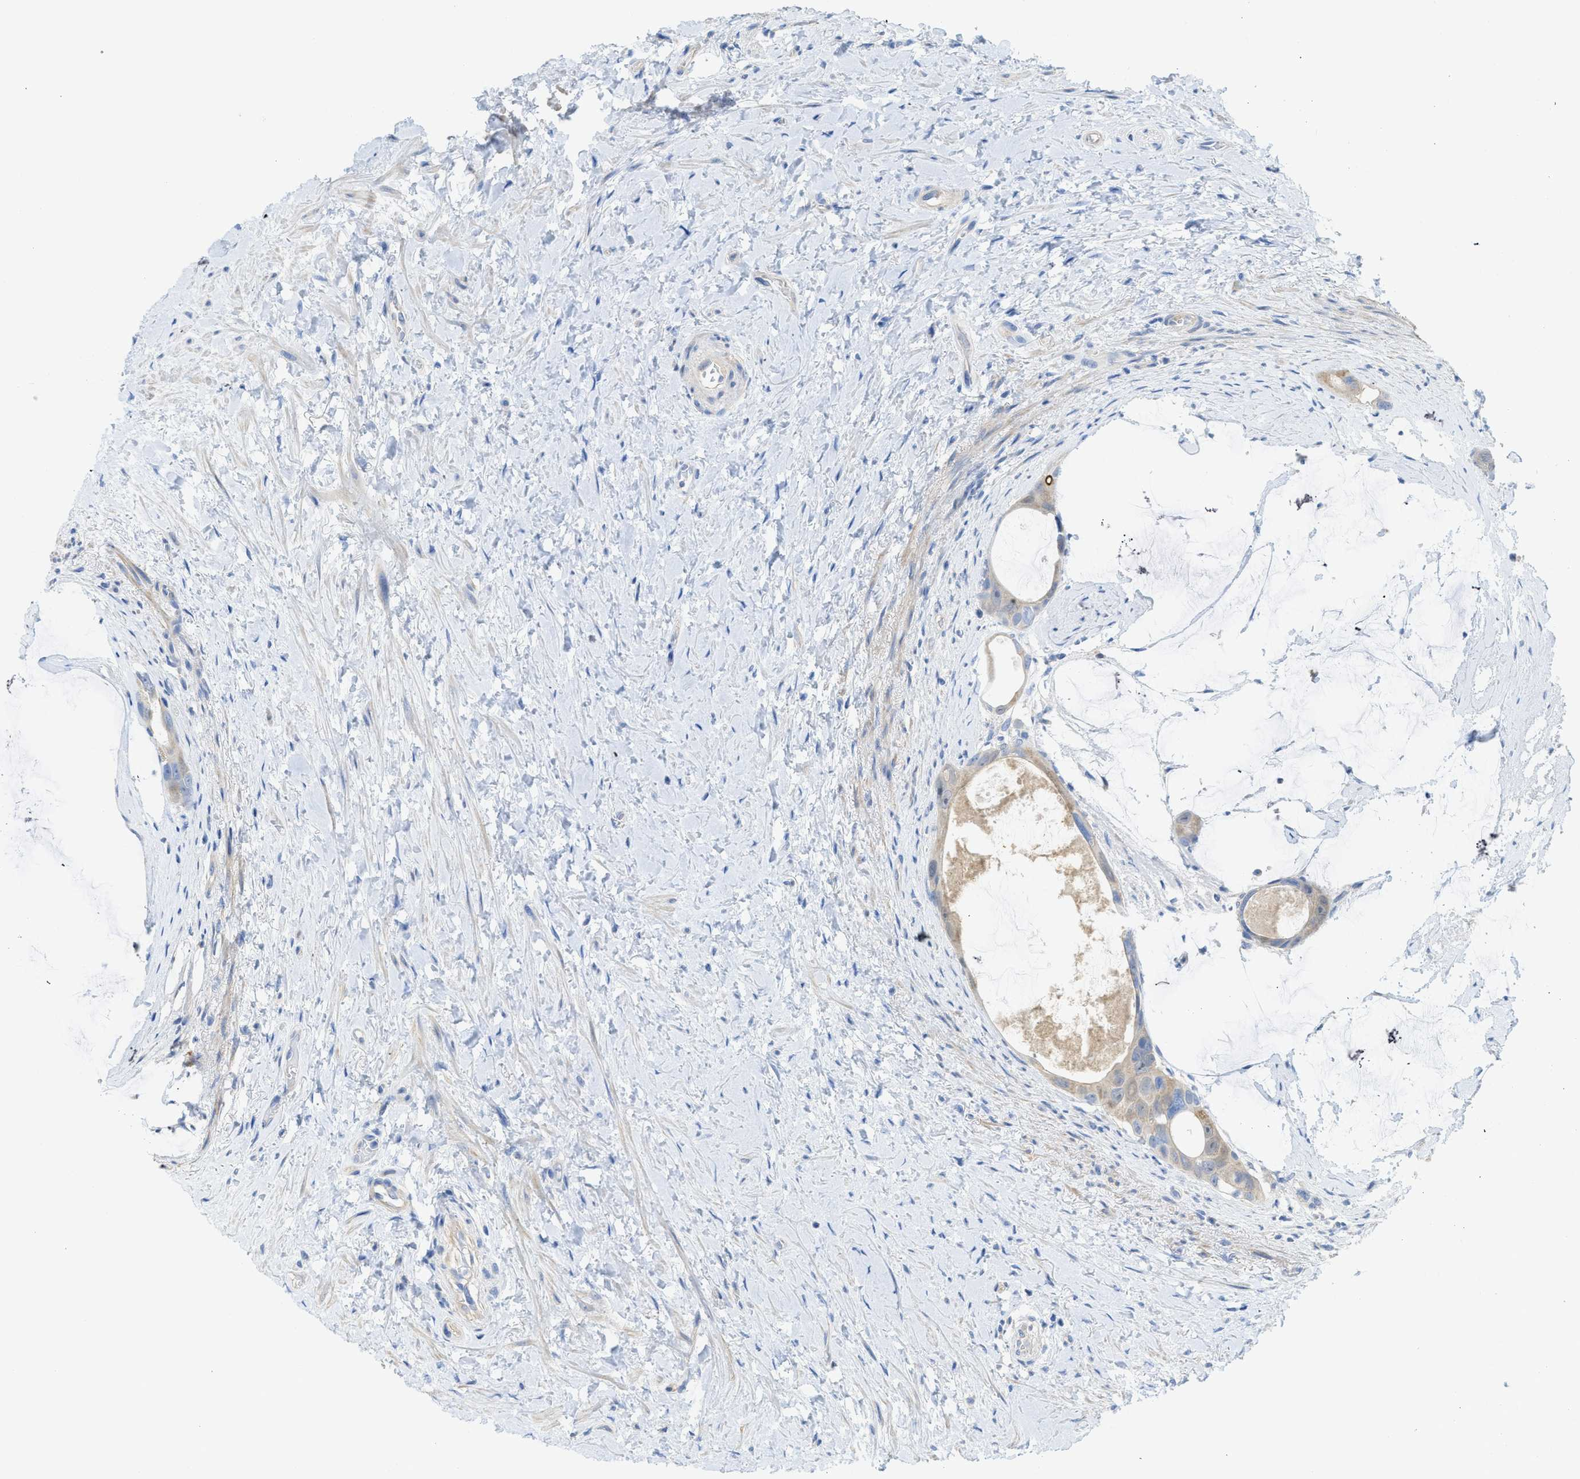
{"staining": {"intensity": "moderate", "quantity": "<25%", "location": "cytoplasmic/membranous"}, "tissue": "colorectal cancer", "cell_type": "Tumor cells", "image_type": "cancer", "snomed": [{"axis": "morphology", "description": "Adenocarcinoma, NOS"}, {"axis": "topography", "description": "Rectum"}], "caption": "Immunohistochemical staining of adenocarcinoma (colorectal) exhibits low levels of moderate cytoplasmic/membranous protein expression in about <25% of tumor cells. (Stains: DAB in brown, nuclei in blue, Microscopy: brightfield microscopy at high magnification).", "gene": "MYL3", "patient": {"sex": "male", "age": 51}}